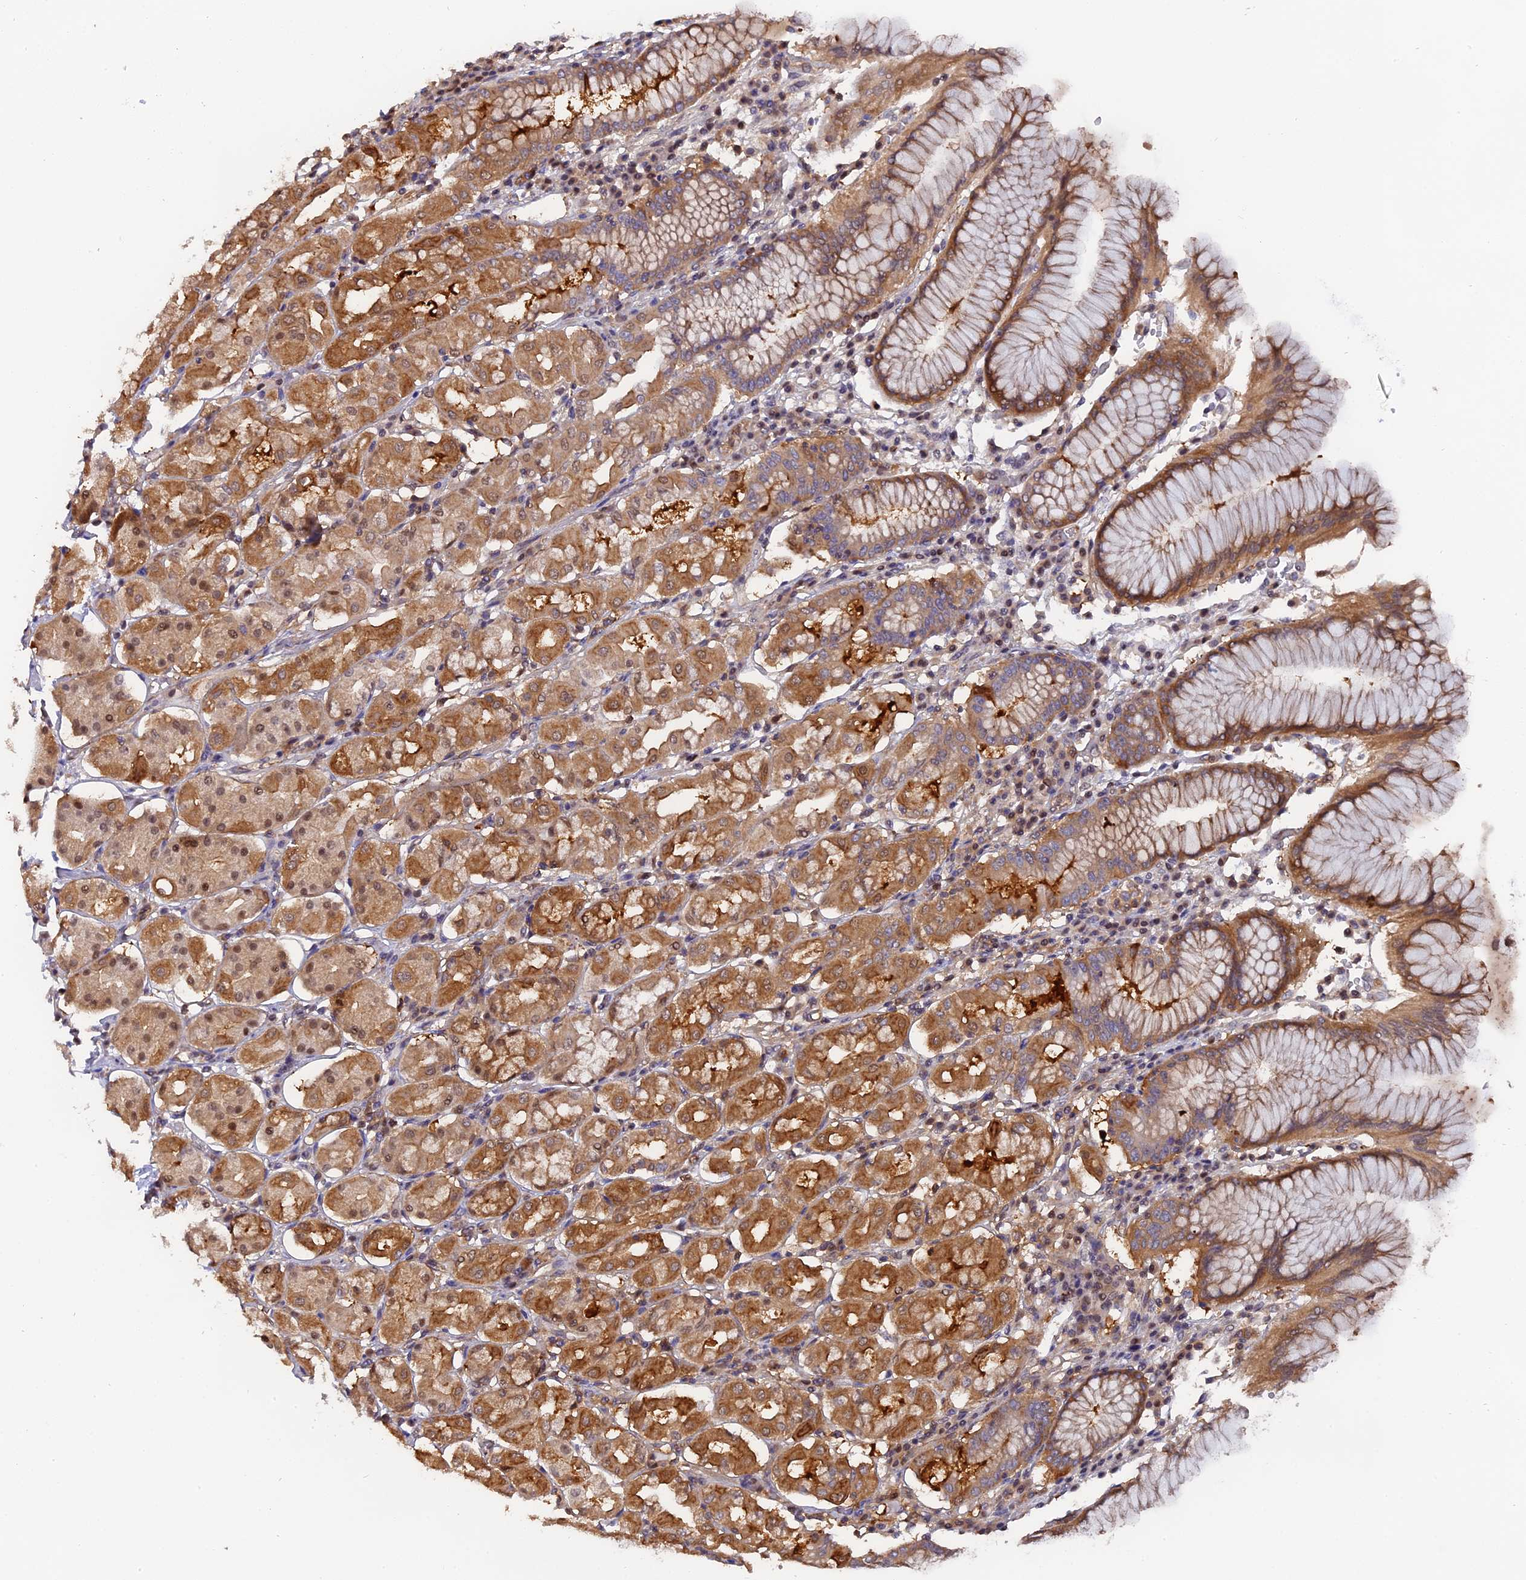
{"staining": {"intensity": "moderate", "quantity": ">75%", "location": "cytoplasmic/membranous,nuclear"}, "tissue": "stomach", "cell_type": "Glandular cells", "image_type": "normal", "snomed": [{"axis": "morphology", "description": "Normal tissue, NOS"}, {"axis": "topography", "description": "Stomach"}, {"axis": "topography", "description": "Stomach, lower"}], "caption": "Stomach stained with a brown dye shows moderate cytoplasmic/membranous,nuclear positive positivity in about >75% of glandular cells.", "gene": "FAM118B", "patient": {"sex": "female", "age": 56}}